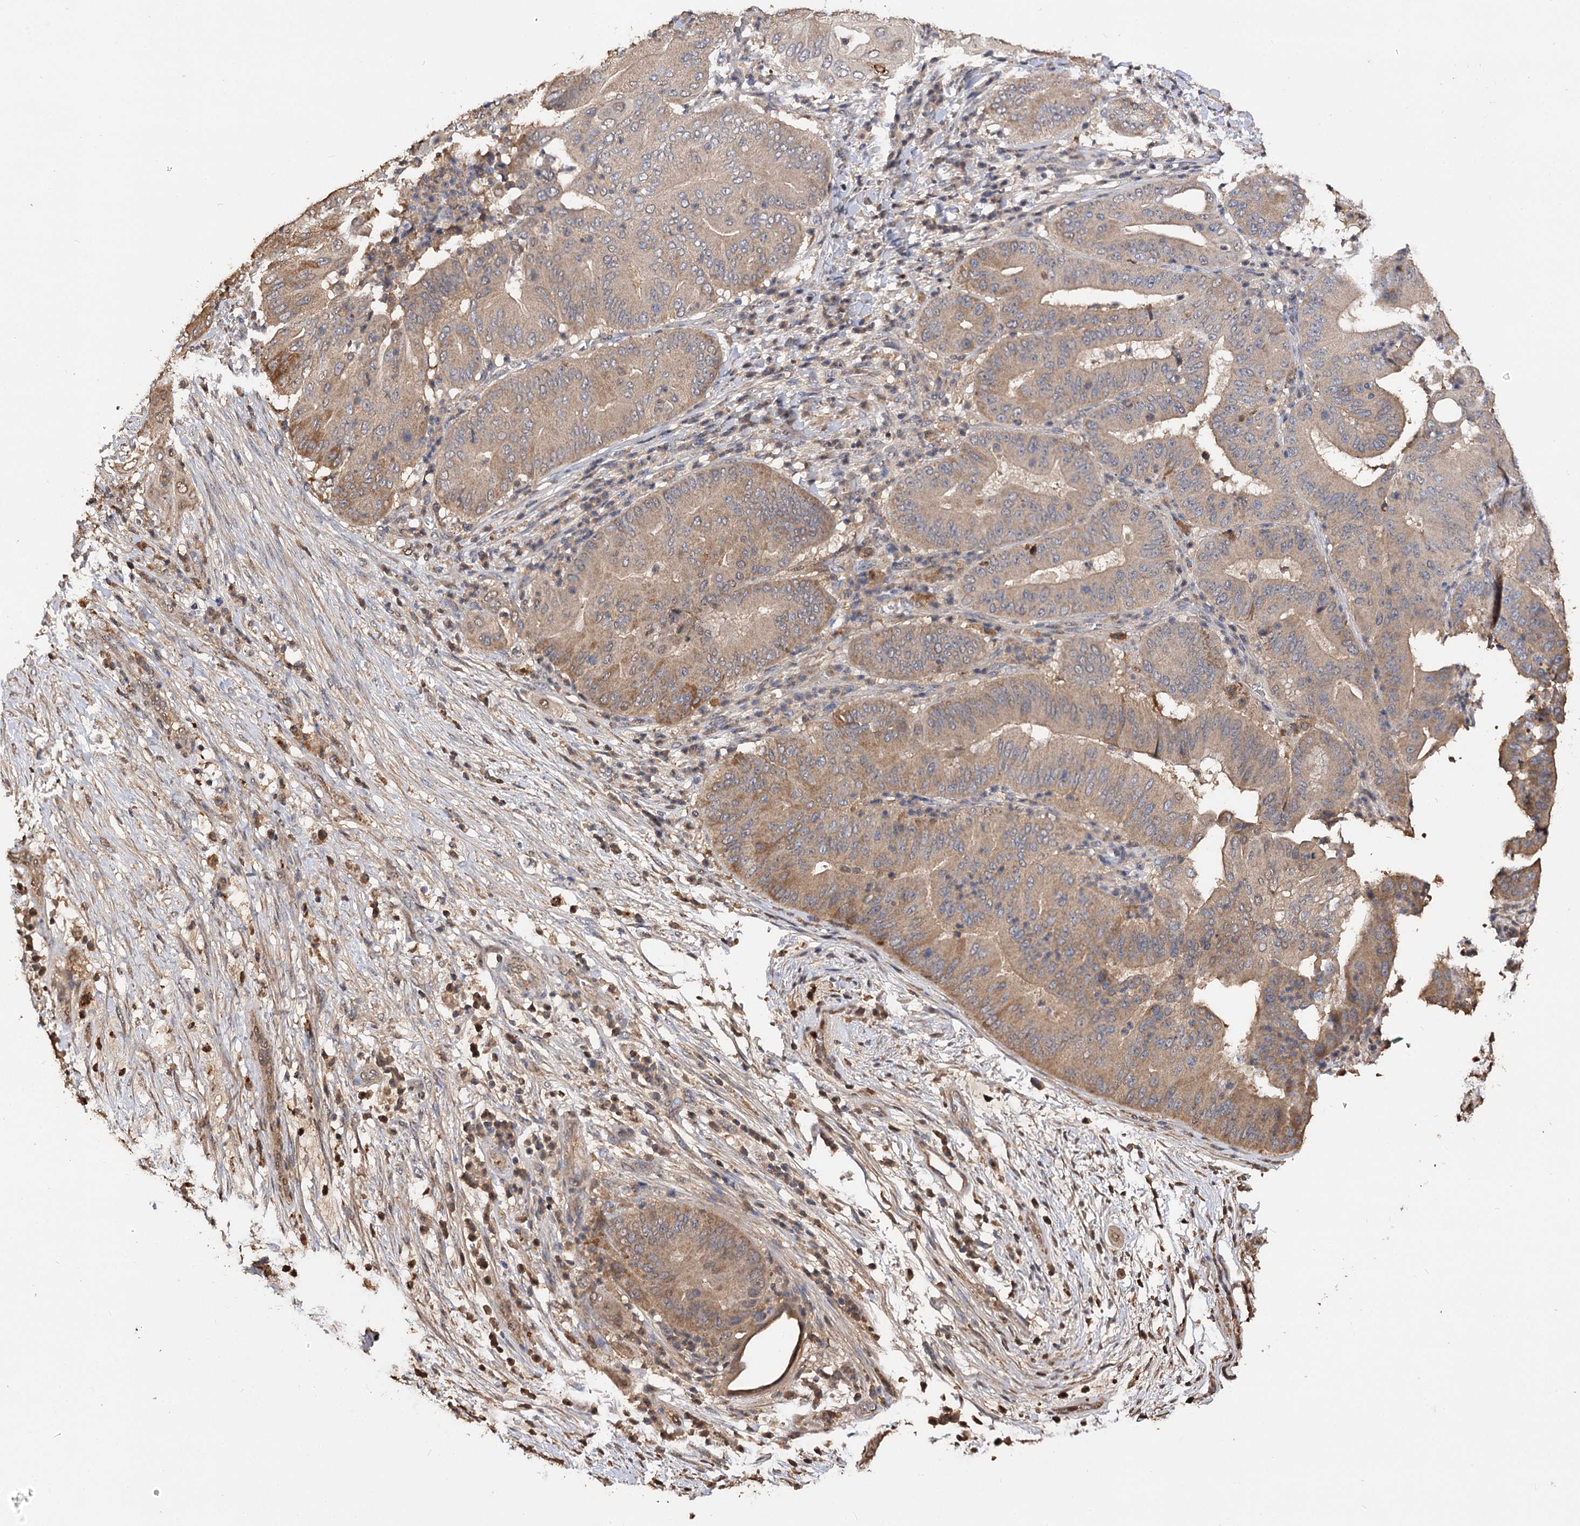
{"staining": {"intensity": "moderate", "quantity": ">75%", "location": "cytoplasmic/membranous"}, "tissue": "pancreatic cancer", "cell_type": "Tumor cells", "image_type": "cancer", "snomed": [{"axis": "morphology", "description": "Adenocarcinoma, NOS"}, {"axis": "topography", "description": "Pancreas"}], "caption": "A high-resolution histopathology image shows IHC staining of pancreatic cancer, which demonstrates moderate cytoplasmic/membranous expression in approximately >75% of tumor cells.", "gene": "ARL13A", "patient": {"sex": "female", "age": 77}}